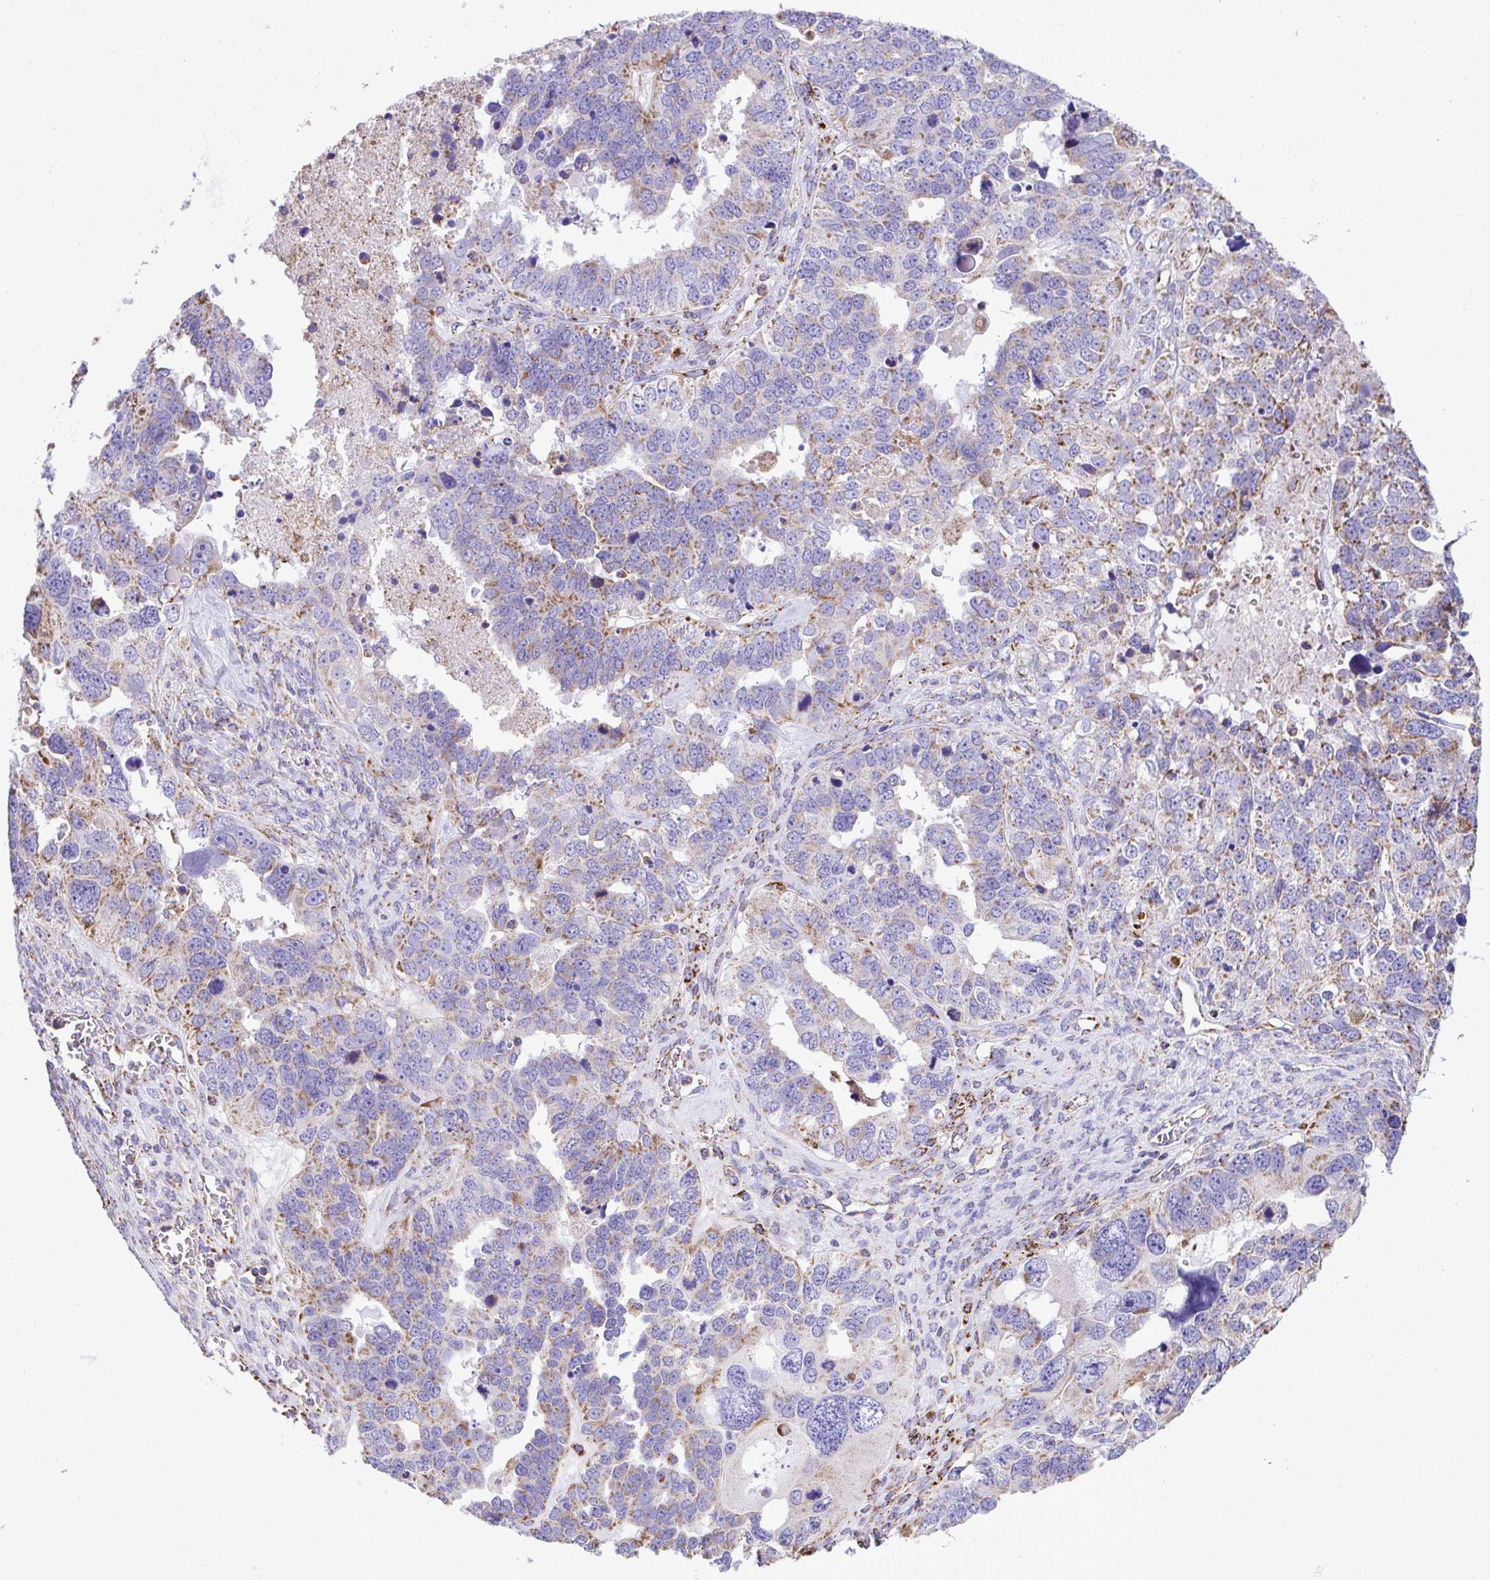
{"staining": {"intensity": "moderate", "quantity": "25%-75%", "location": "cytoplasmic/membranous"}, "tissue": "ovarian cancer", "cell_type": "Tumor cells", "image_type": "cancer", "snomed": [{"axis": "morphology", "description": "Cystadenocarcinoma, serous, NOS"}, {"axis": "topography", "description": "Ovary"}], "caption": "DAB (3,3'-diaminobenzidine) immunohistochemical staining of human ovarian cancer (serous cystadenocarcinoma) displays moderate cytoplasmic/membranous protein expression in approximately 25%-75% of tumor cells.", "gene": "PCMTD2", "patient": {"sex": "female", "age": 76}}